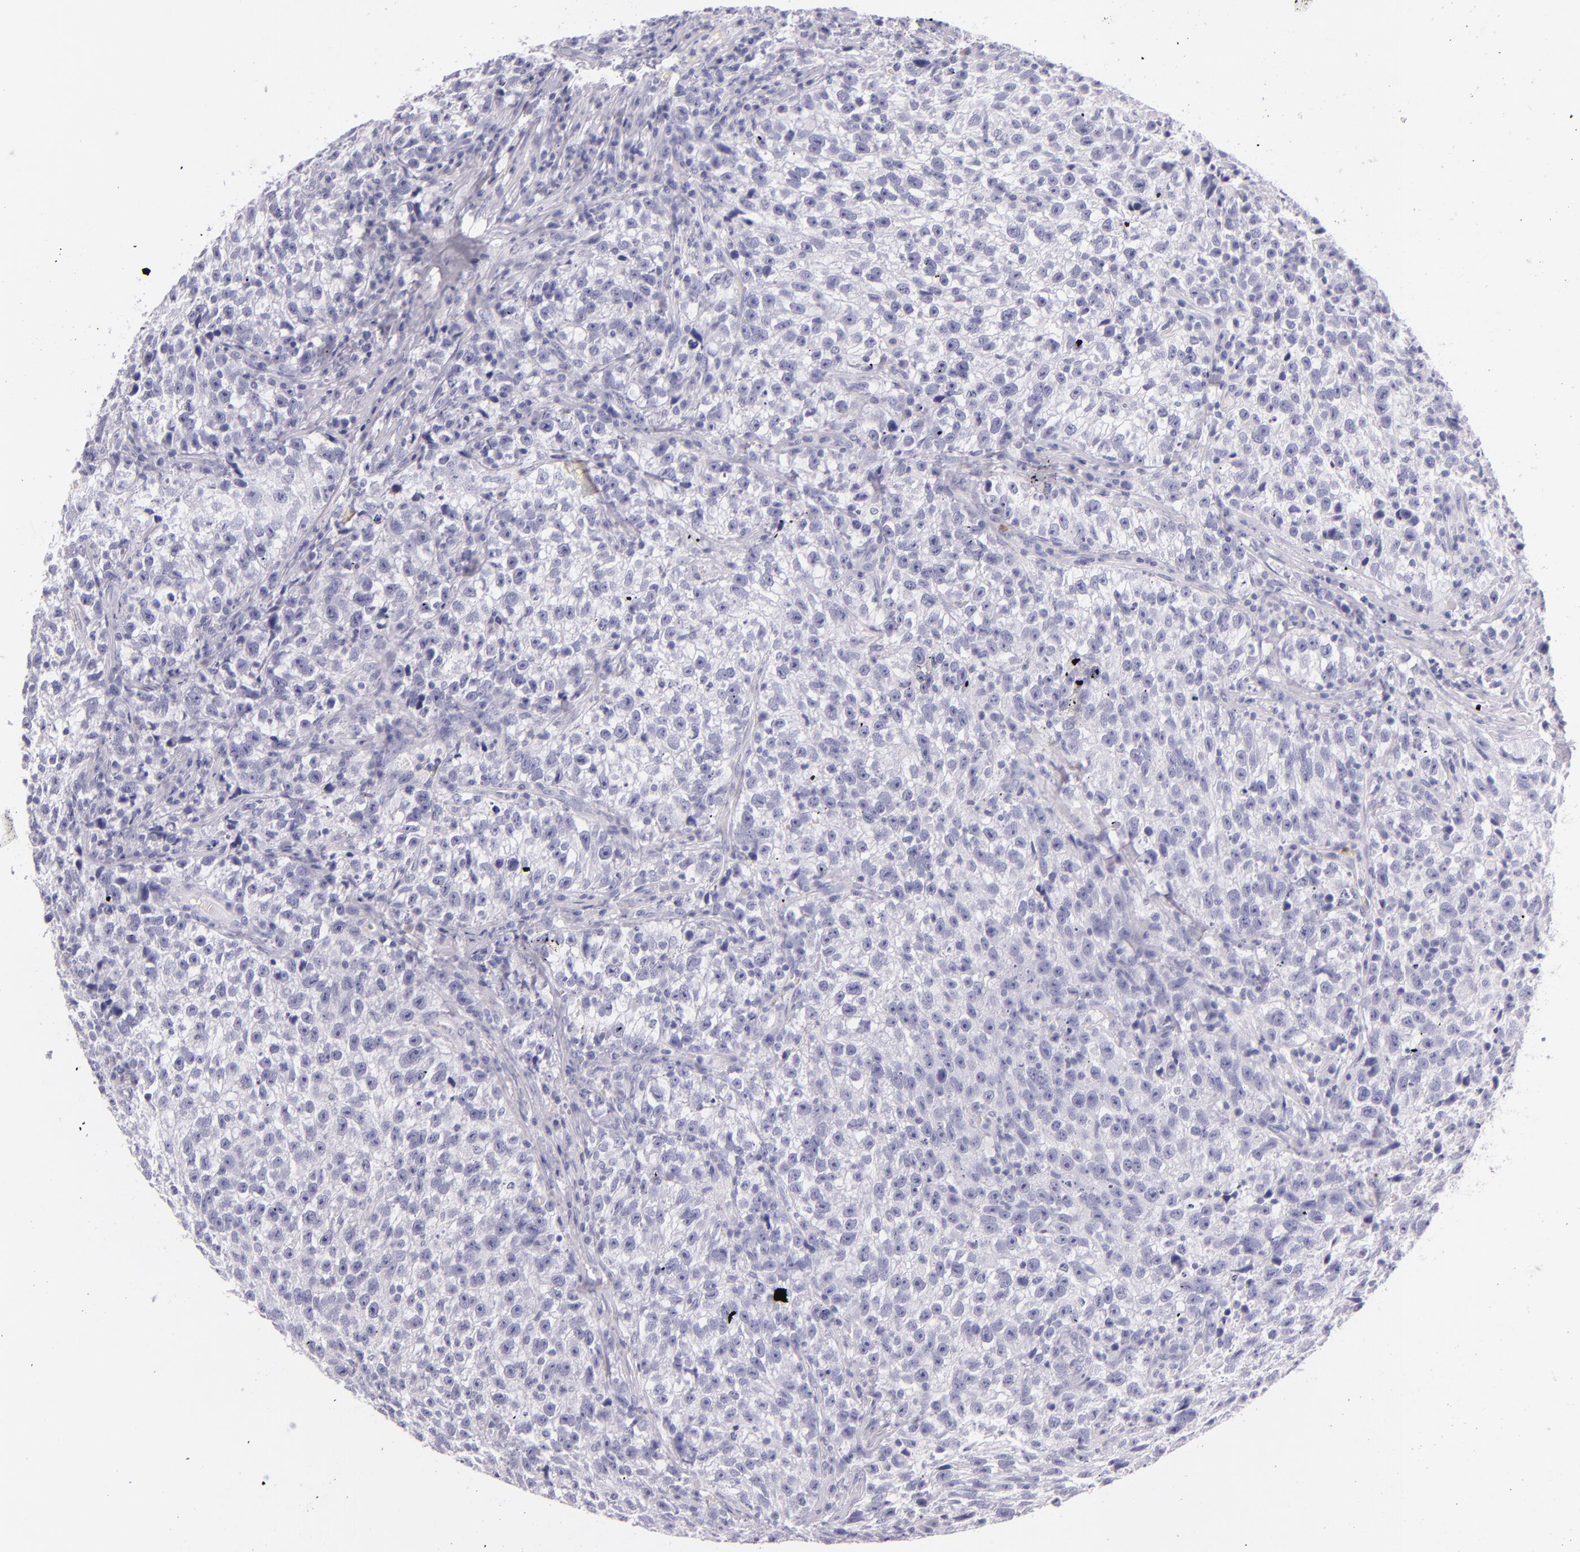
{"staining": {"intensity": "negative", "quantity": "none", "location": "none"}, "tissue": "testis cancer", "cell_type": "Tumor cells", "image_type": "cancer", "snomed": [{"axis": "morphology", "description": "Seminoma, NOS"}, {"axis": "topography", "description": "Testis"}], "caption": "A histopathology image of human testis cancer is negative for staining in tumor cells.", "gene": "CEACAM1", "patient": {"sex": "male", "age": 38}}